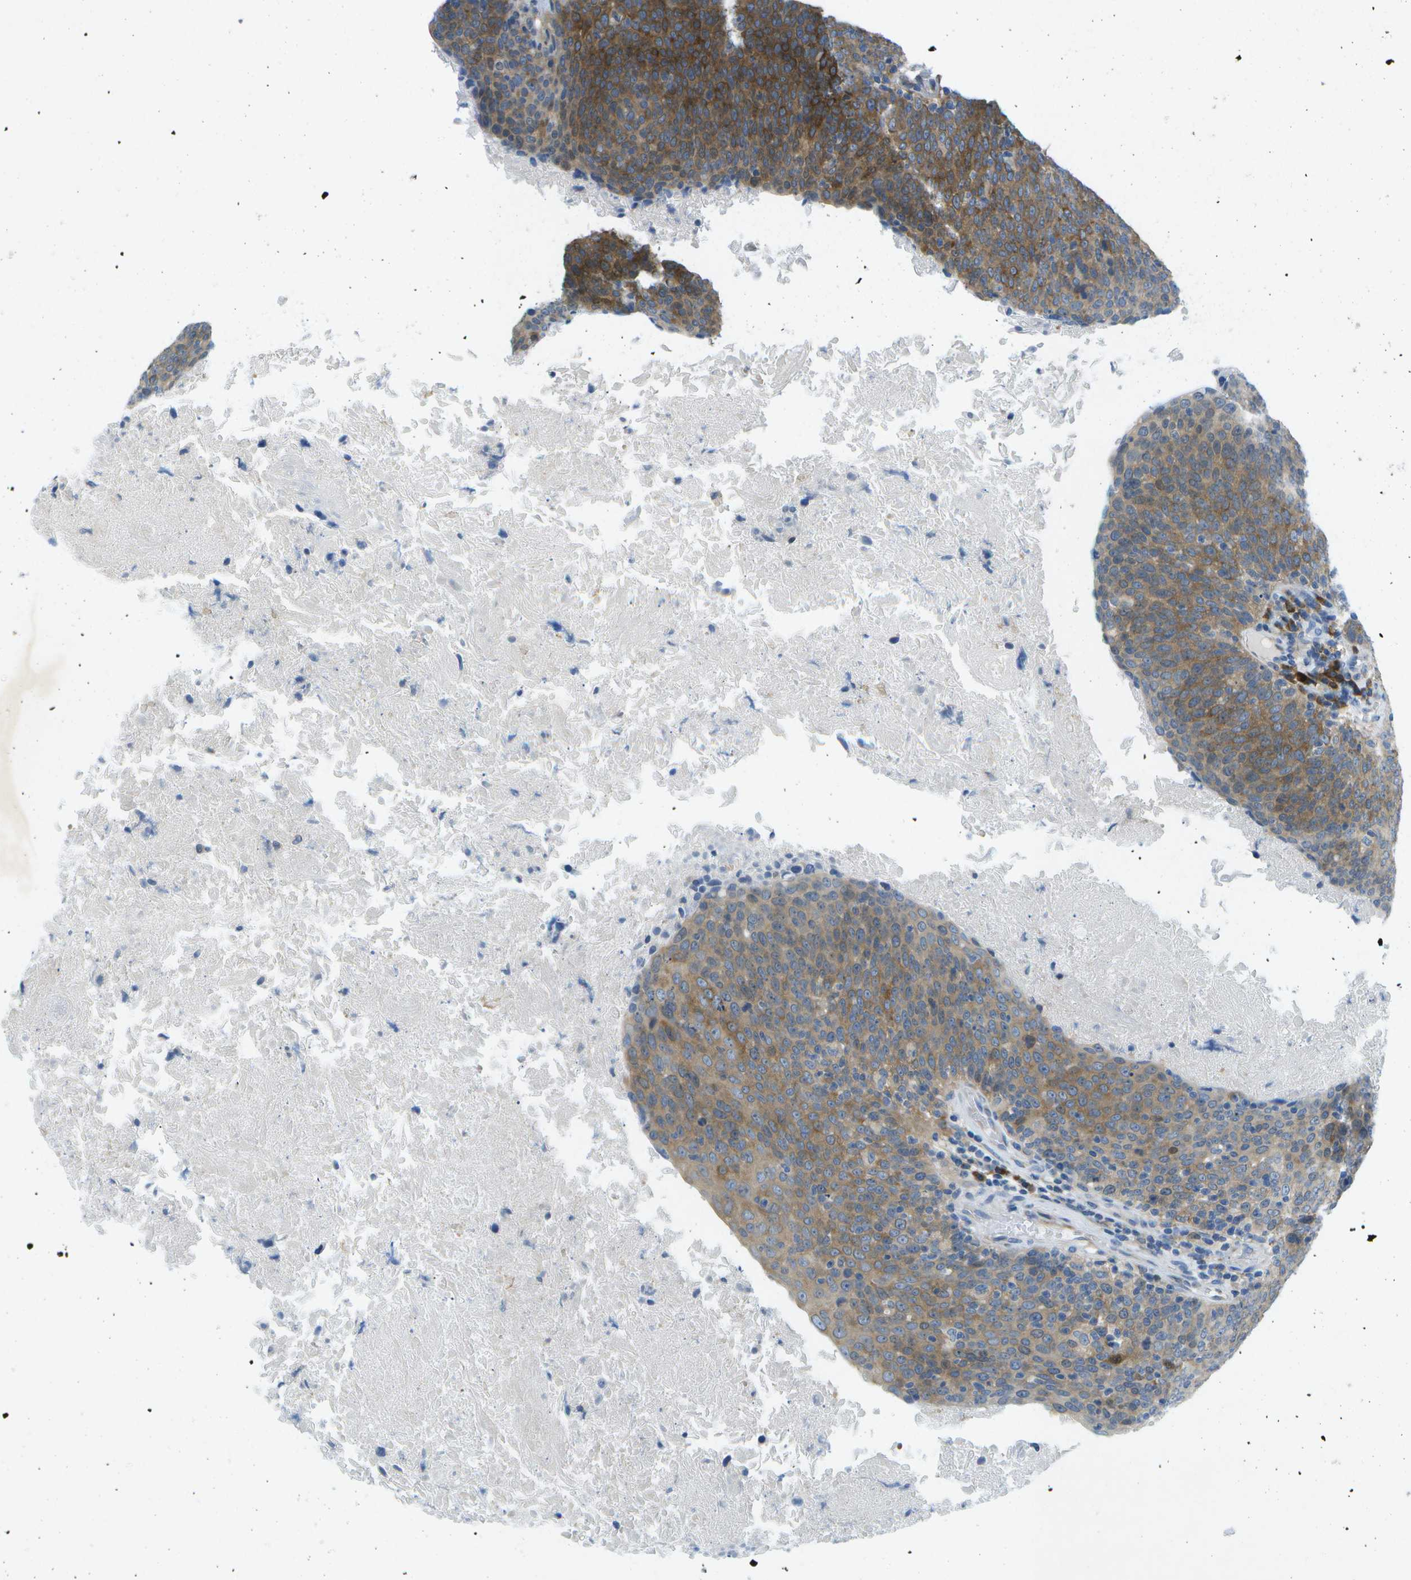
{"staining": {"intensity": "moderate", "quantity": "25%-75%", "location": "cytoplasmic/membranous"}, "tissue": "head and neck cancer", "cell_type": "Tumor cells", "image_type": "cancer", "snomed": [{"axis": "morphology", "description": "Squamous cell carcinoma, NOS"}, {"axis": "morphology", "description": "Squamous cell carcinoma, metastatic, NOS"}, {"axis": "topography", "description": "Lymph node"}, {"axis": "topography", "description": "Head-Neck"}], "caption": "High-power microscopy captured an immunohistochemistry histopathology image of squamous cell carcinoma (head and neck), revealing moderate cytoplasmic/membranous positivity in approximately 25%-75% of tumor cells. The protein of interest is stained brown, and the nuclei are stained in blue (DAB IHC with brightfield microscopy, high magnification).", "gene": "WNK2", "patient": {"sex": "male", "age": 62}}